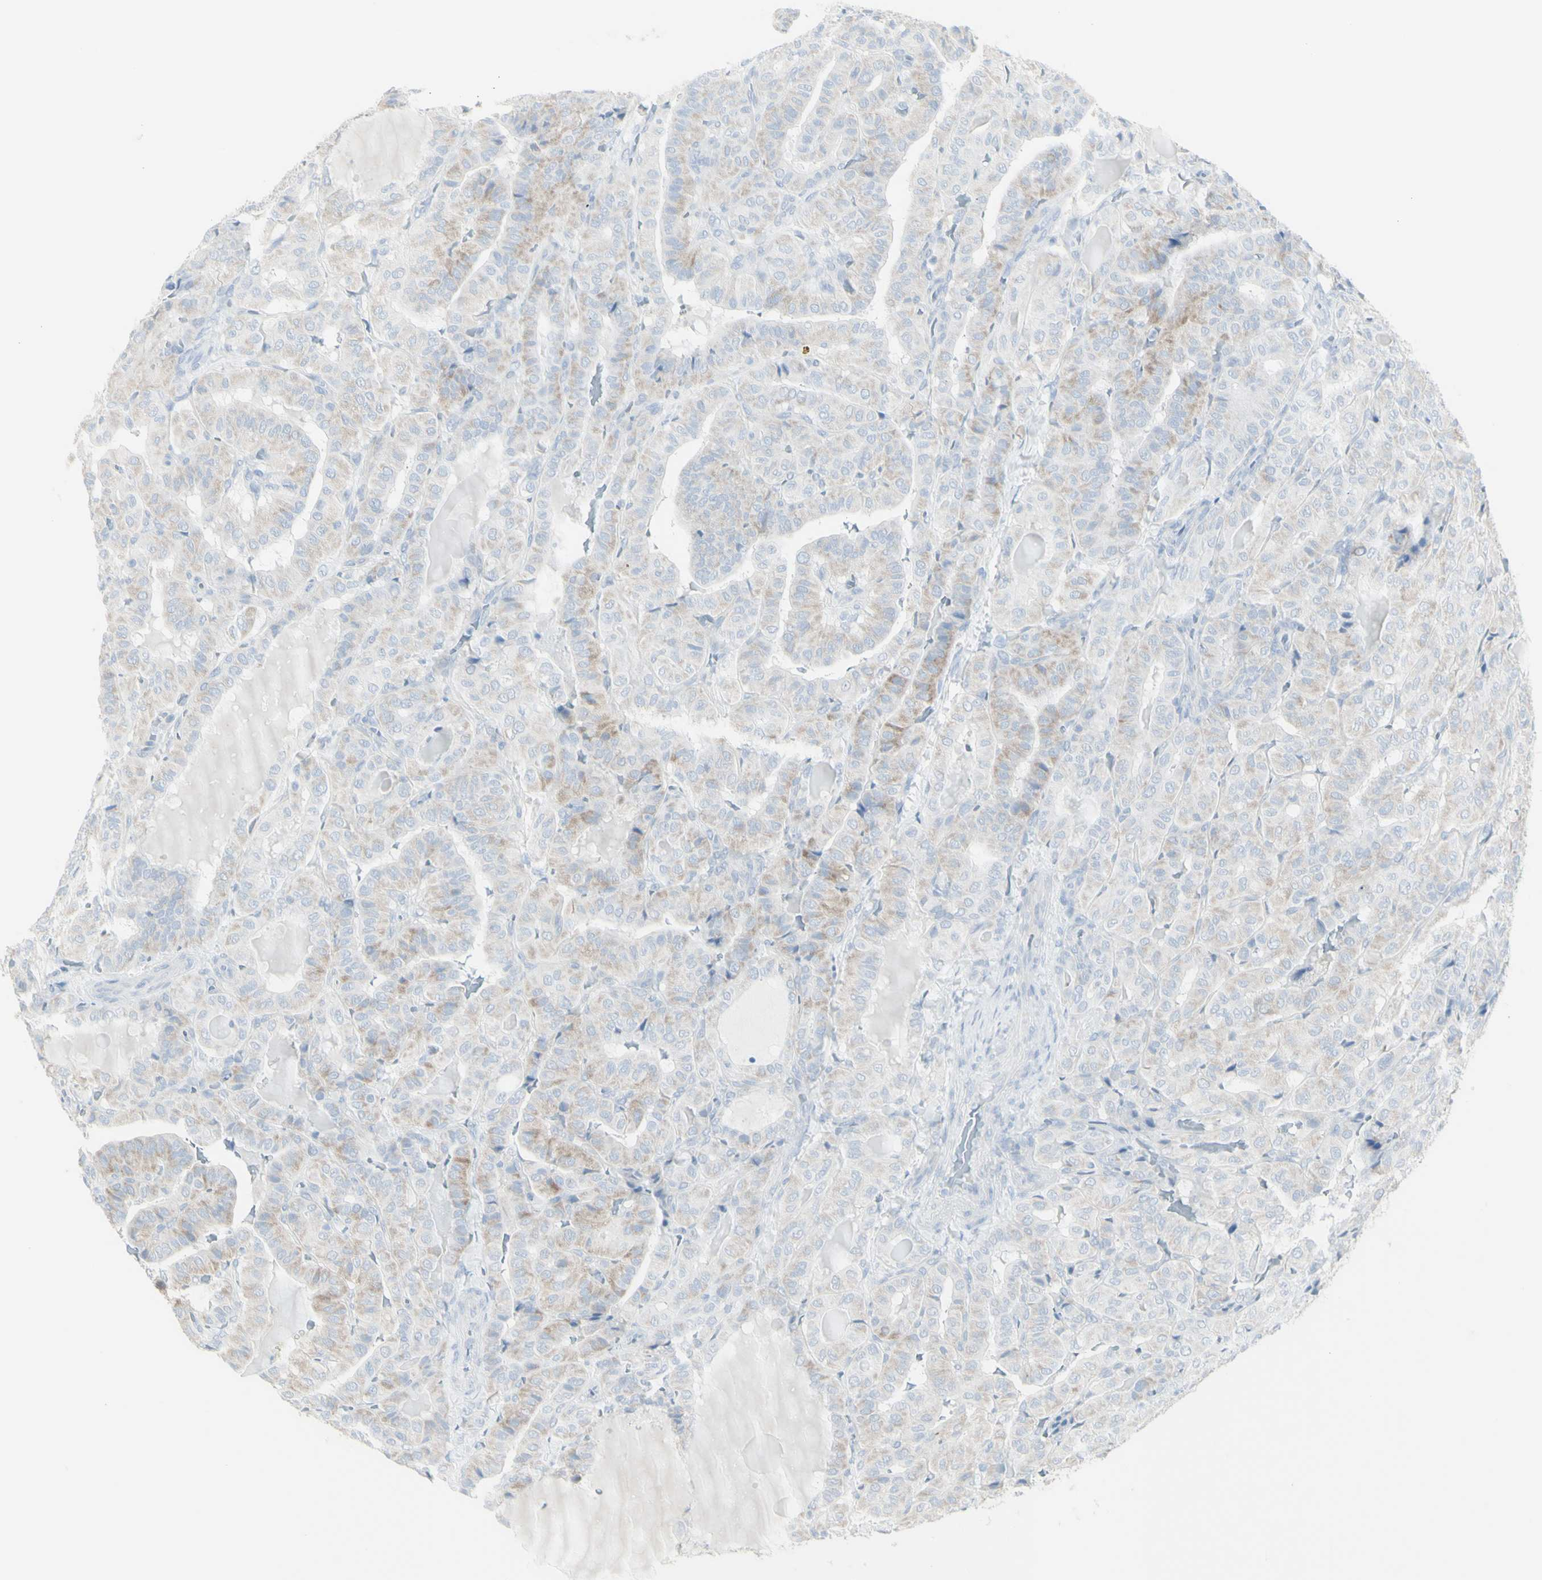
{"staining": {"intensity": "weak", "quantity": "25%-75%", "location": "cytoplasmic/membranous"}, "tissue": "thyroid cancer", "cell_type": "Tumor cells", "image_type": "cancer", "snomed": [{"axis": "morphology", "description": "Papillary adenocarcinoma, NOS"}, {"axis": "topography", "description": "Thyroid gland"}], "caption": "Immunohistochemistry histopathology image of thyroid cancer (papillary adenocarcinoma) stained for a protein (brown), which displays low levels of weak cytoplasmic/membranous positivity in approximately 25%-75% of tumor cells.", "gene": "ENSG00000198211", "patient": {"sex": "male", "age": 77}}